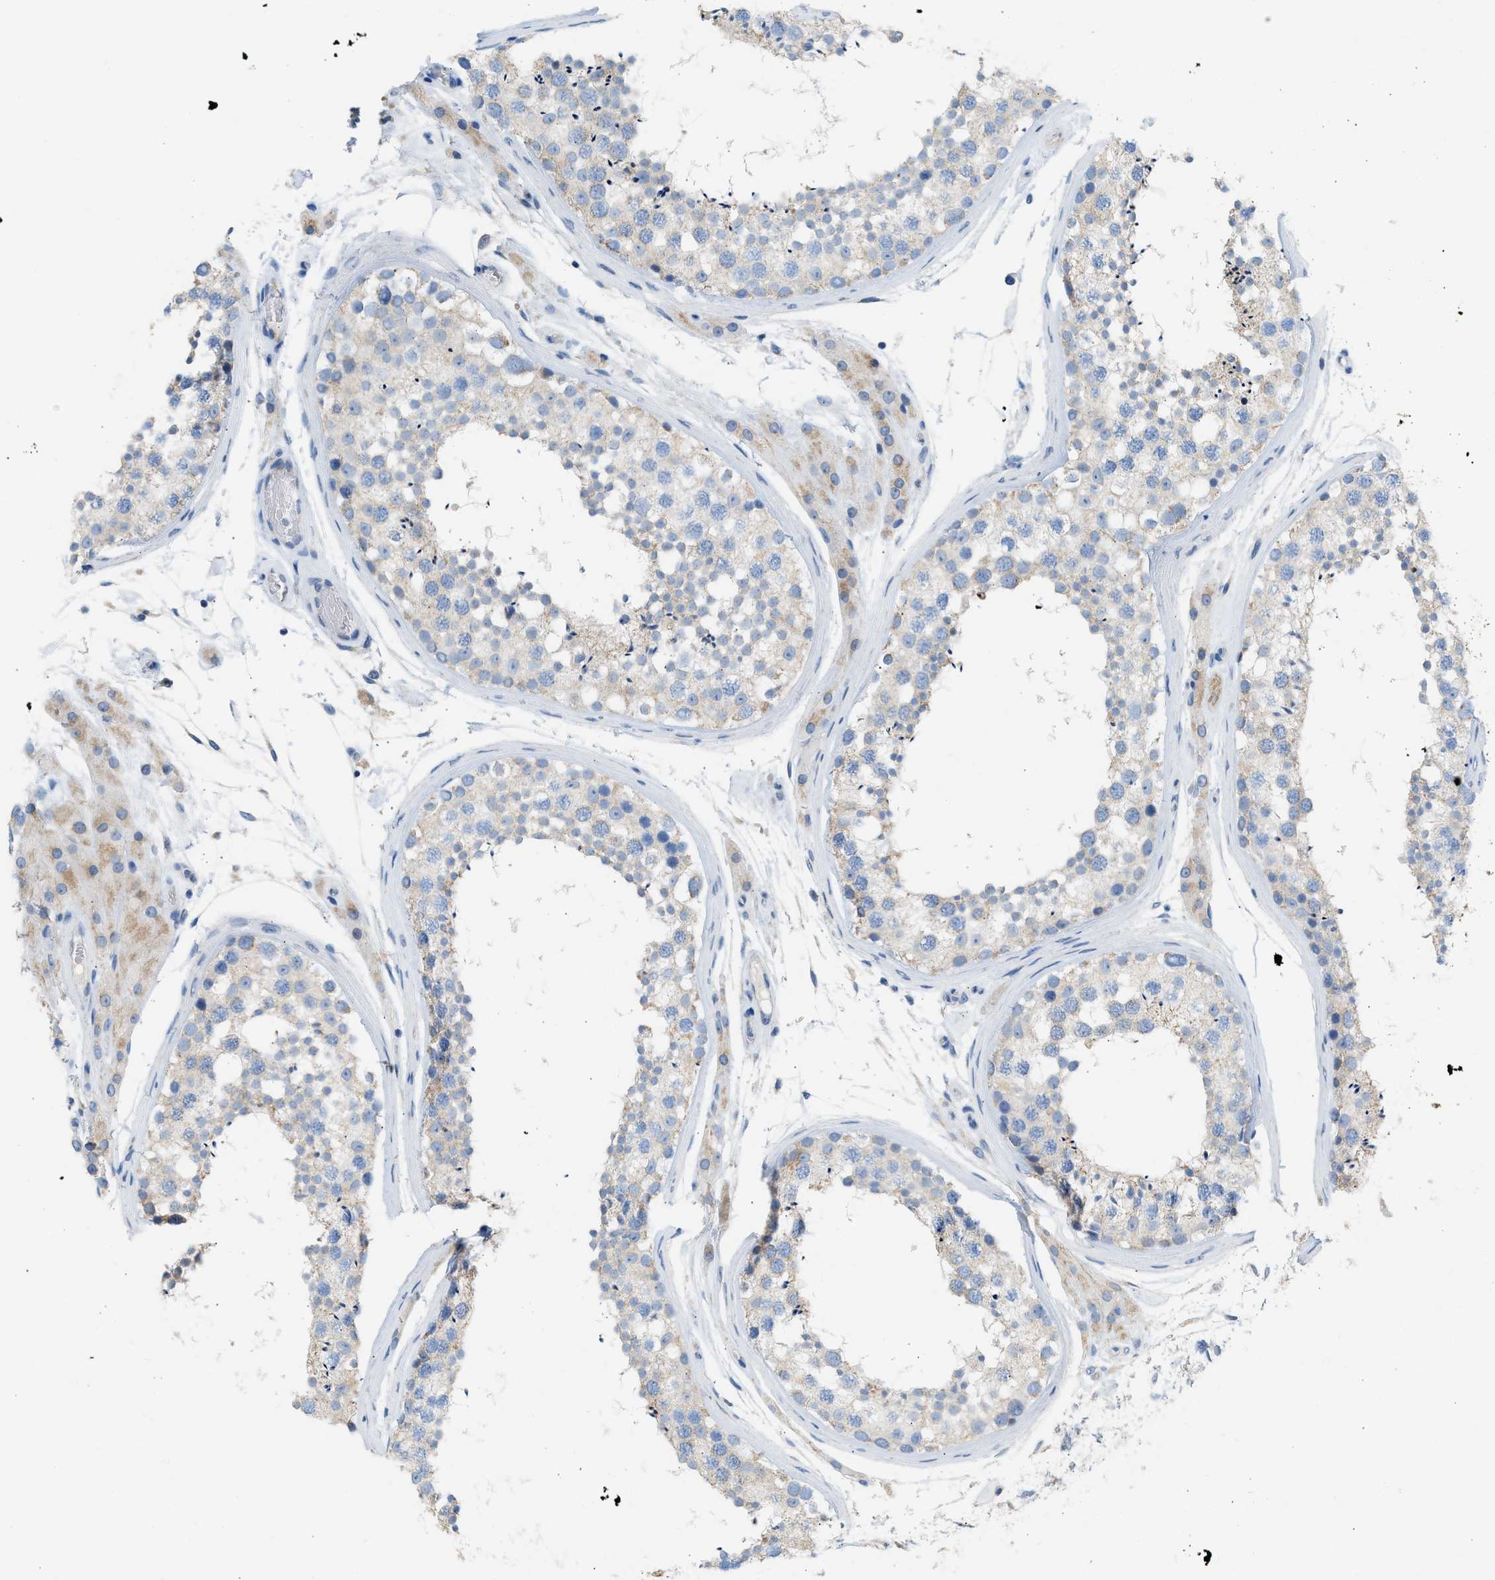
{"staining": {"intensity": "weak", "quantity": "<25%", "location": "cytoplasmic/membranous"}, "tissue": "testis", "cell_type": "Cells in seminiferous ducts", "image_type": "normal", "snomed": [{"axis": "morphology", "description": "Normal tissue, NOS"}, {"axis": "topography", "description": "Testis"}], "caption": "Histopathology image shows no protein positivity in cells in seminiferous ducts of benign testis.", "gene": "NDUFS8", "patient": {"sex": "male", "age": 46}}